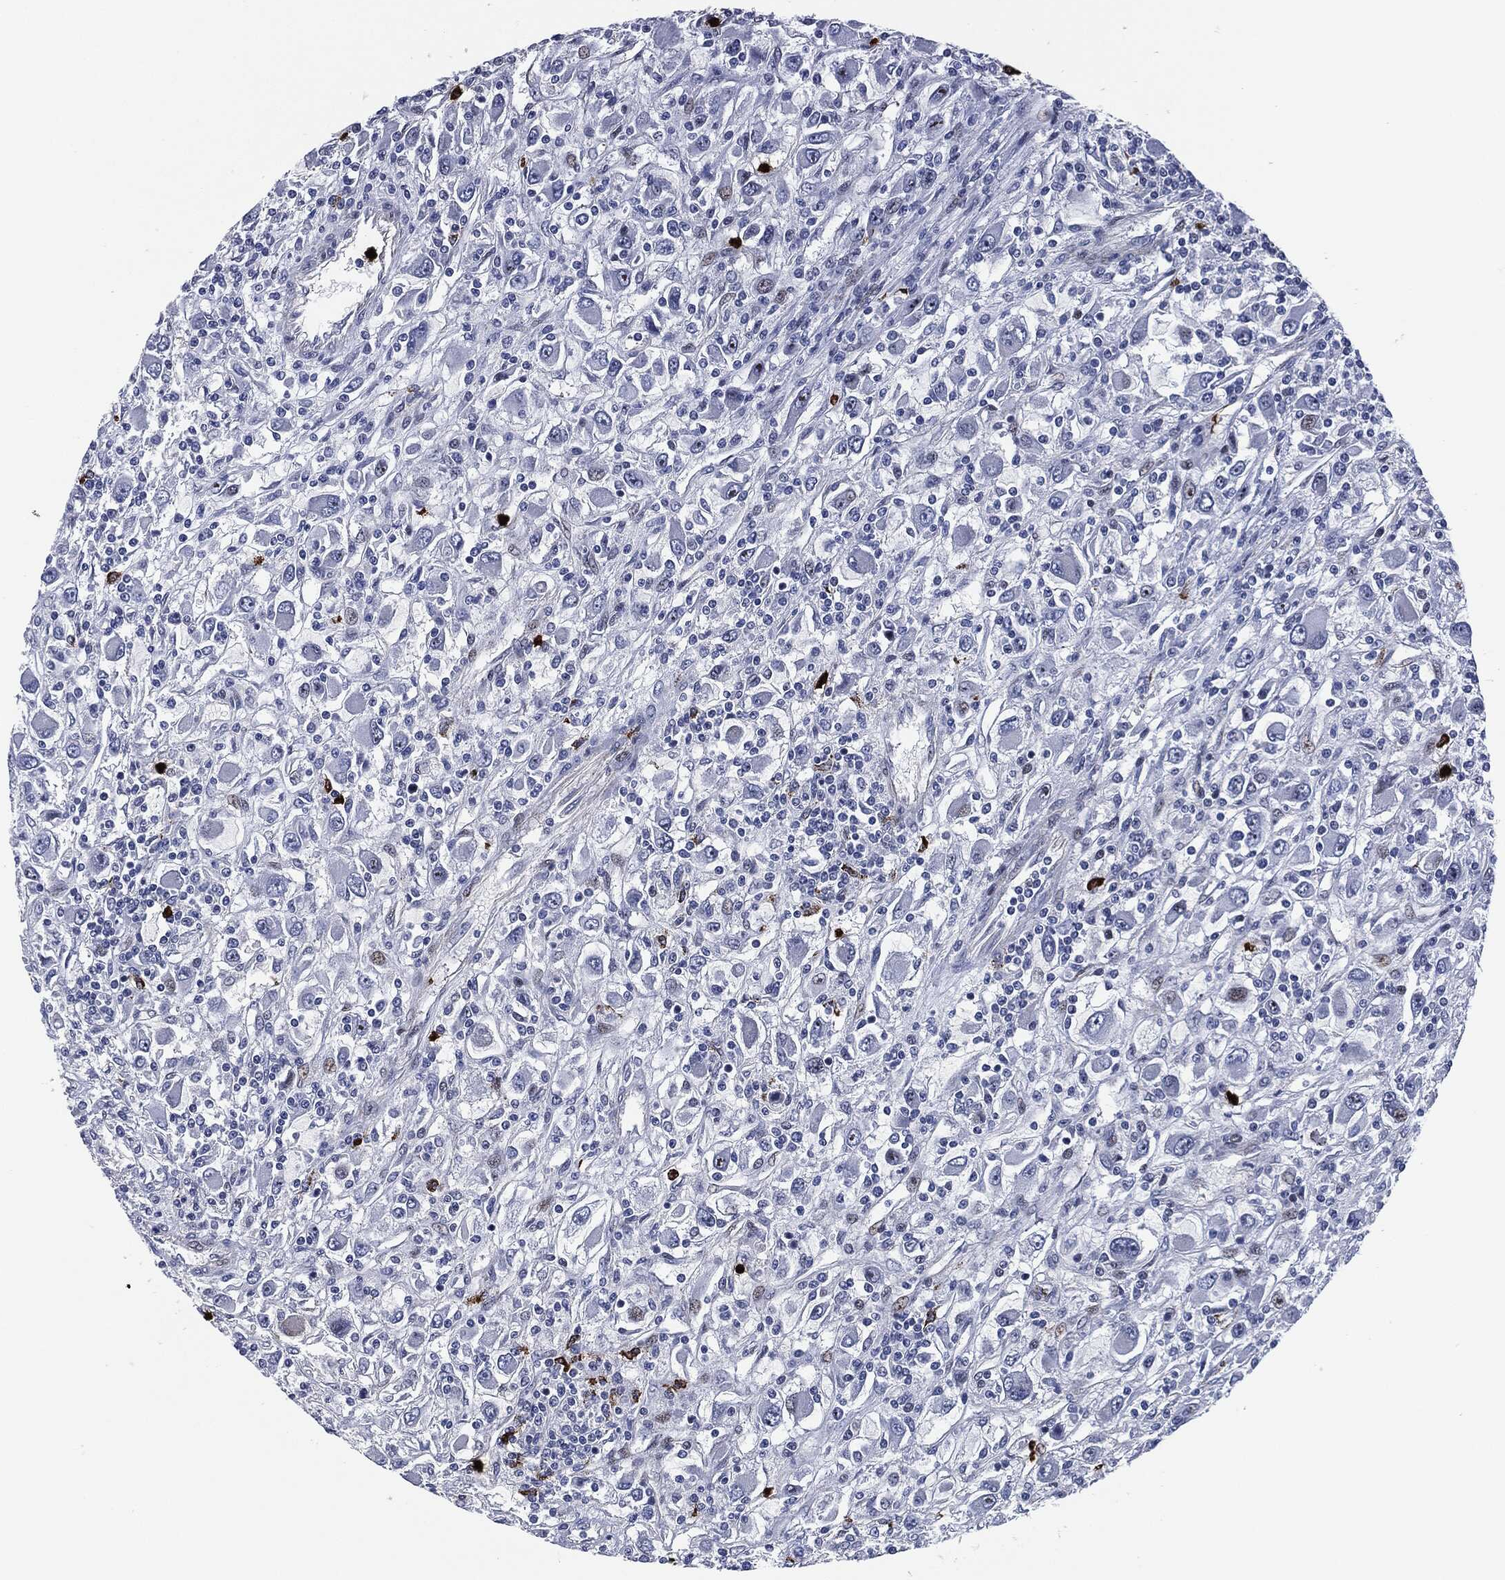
{"staining": {"intensity": "negative", "quantity": "none", "location": "none"}, "tissue": "renal cancer", "cell_type": "Tumor cells", "image_type": "cancer", "snomed": [{"axis": "morphology", "description": "Adenocarcinoma, NOS"}, {"axis": "topography", "description": "Kidney"}], "caption": "Human adenocarcinoma (renal) stained for a protein using immunohistochemistry shows no positivity in tumor cells.", "gene": "MPO", "patient": {"sex": "female", "age": 67}}